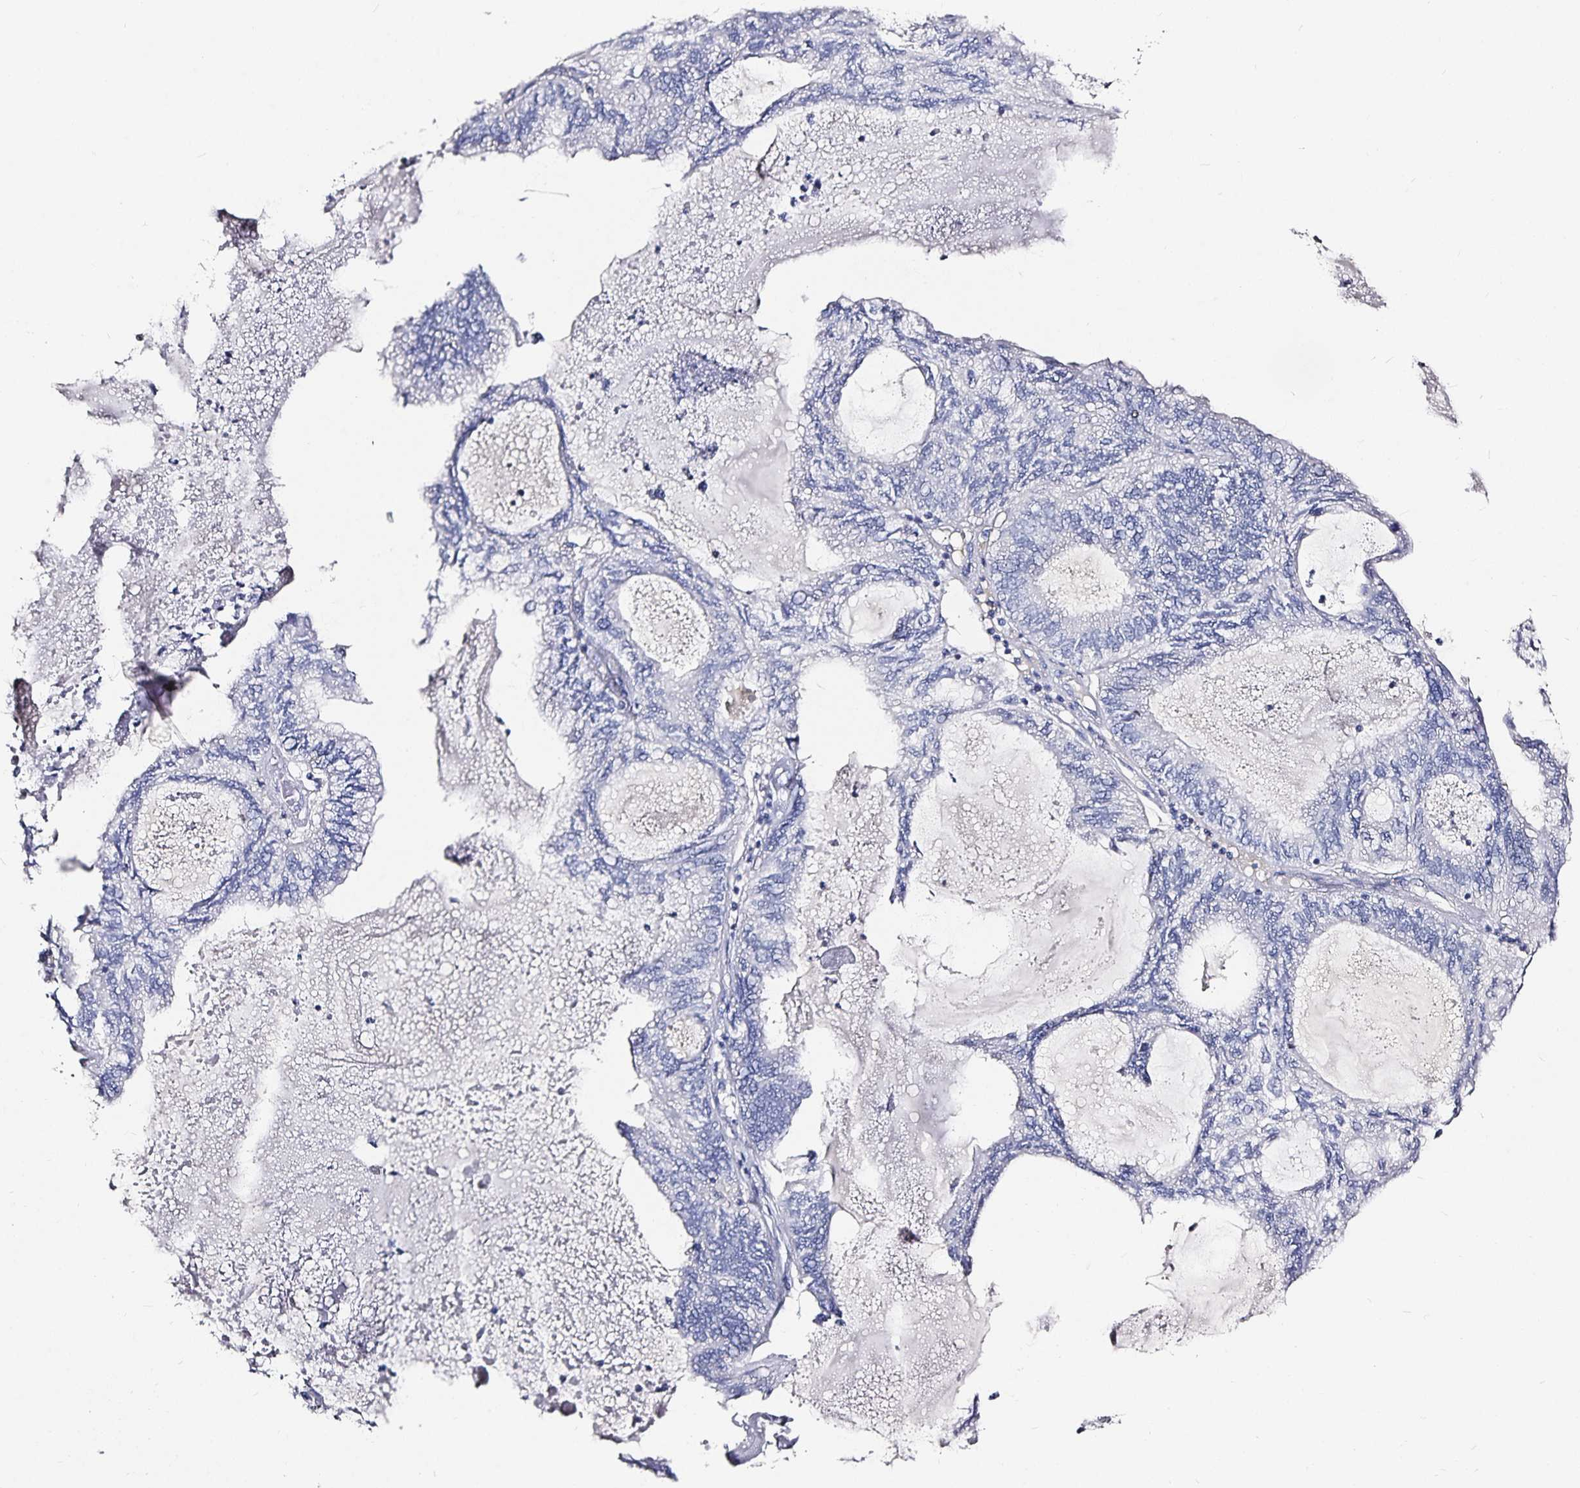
{"staining": {"intensity": "negative", "quantity": "none", "location": "none"}, "tissue": "endometrial cancer", "cell_type": "Tumor cells", "image_type": "cancer", "snomed": [{"axis": "morphology", "description": "Adenocarcinoma, NOS"}, {"axis": "topography", "description": "Endometrium"}], "caption": "Immunohistochemical staining of human endometrial cancer (adenocarcinoma) displays no significant staining in tumor cells. (Stains: DAB IHC with hematoxylin counter stain, Microscopy: brightfield microscopy at high magnification).", "gene": "TTR", "patient": {"sex": "female", "age": 80}}